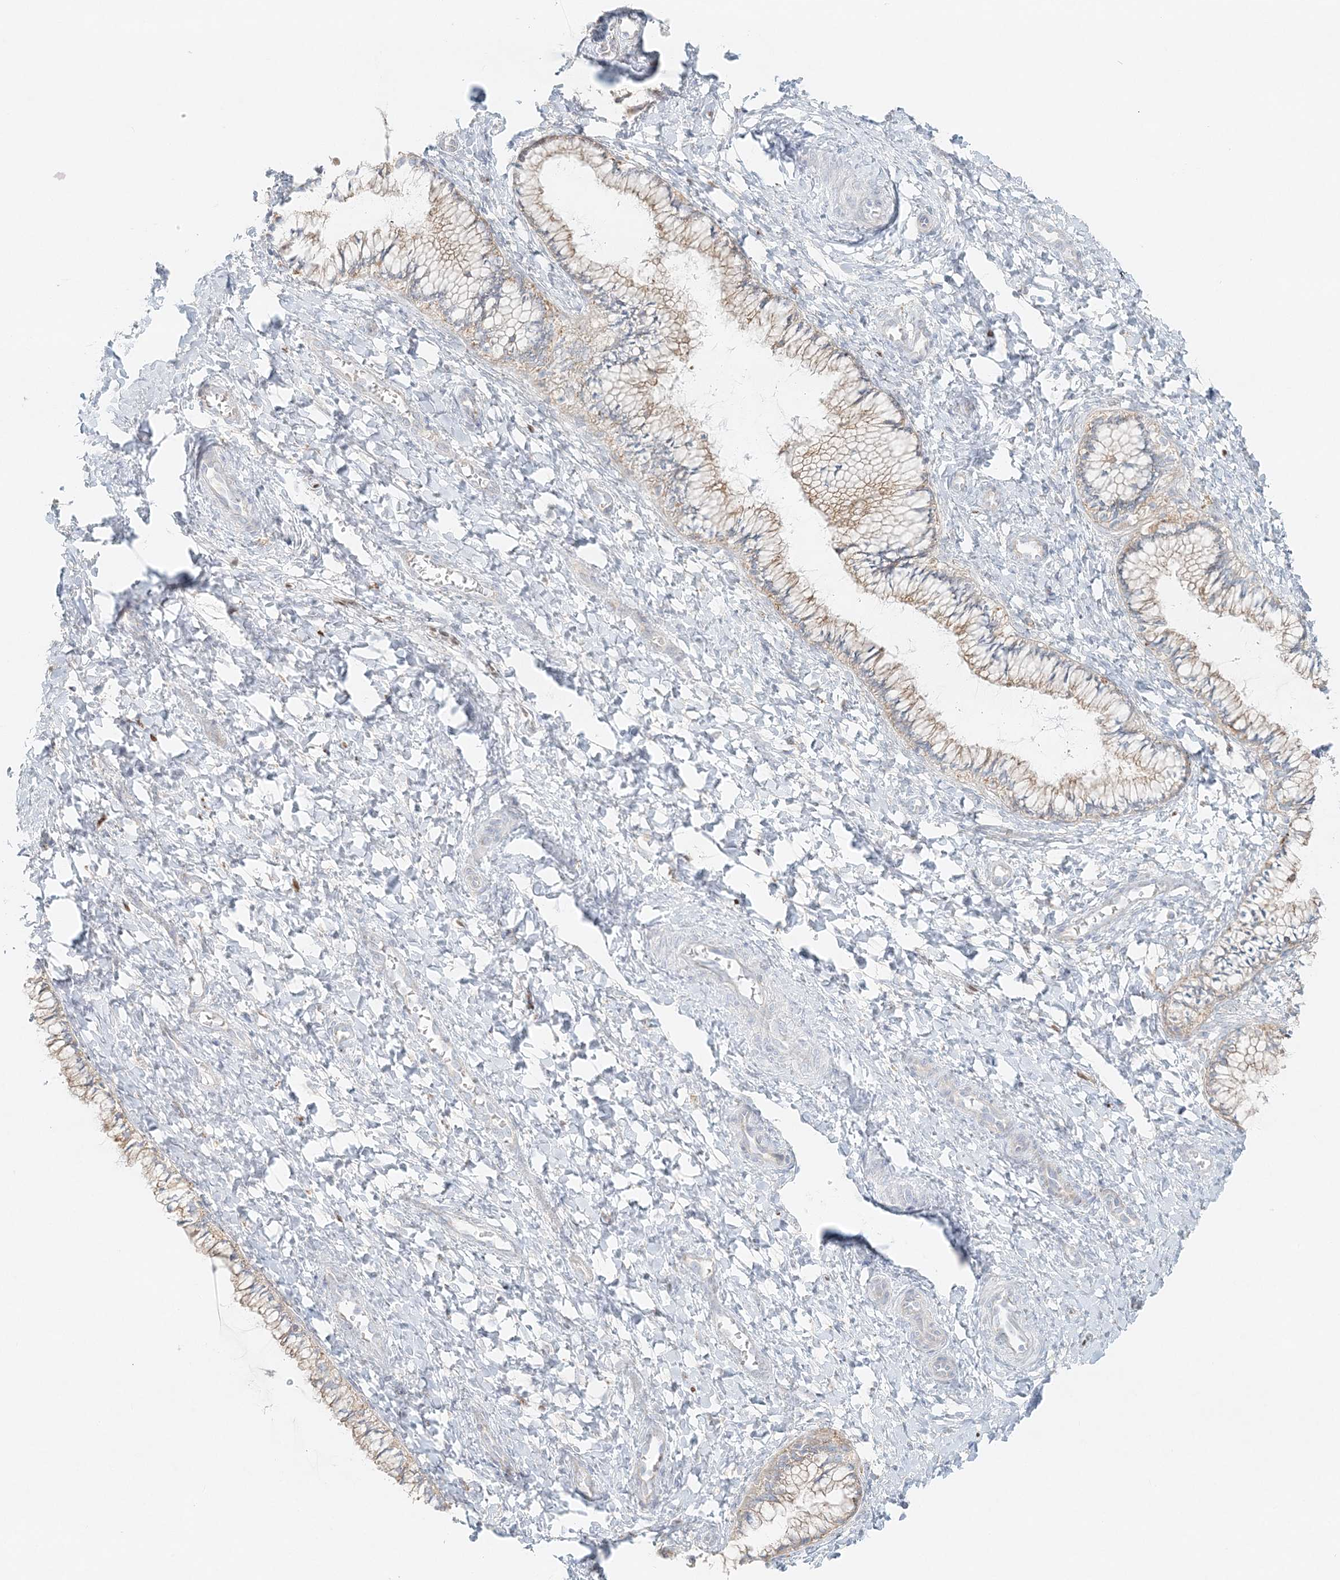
{"staining": {"intensity": "weak", "quantity": ">75%", "location": "cytoplasmic/membranous"}, "tissue": "cervix", "cell_type": "Glandular cells", "image_type": "normal", "snomed": [{"axis": "morphology", "description": "Normal tissue, NOS"}, {"axis": "morphology", "description": "Adenocarcinoma, NOS"}, {"axis": "topography", "description": "Cervix"}], "caption": "A low amount of weak cytoplasmic/membranous positivity is seen in approximately >75% of glandular cells in benign cervix.", "gene": "STK11IP", "patient": {"sex": "female", "age": 29}}